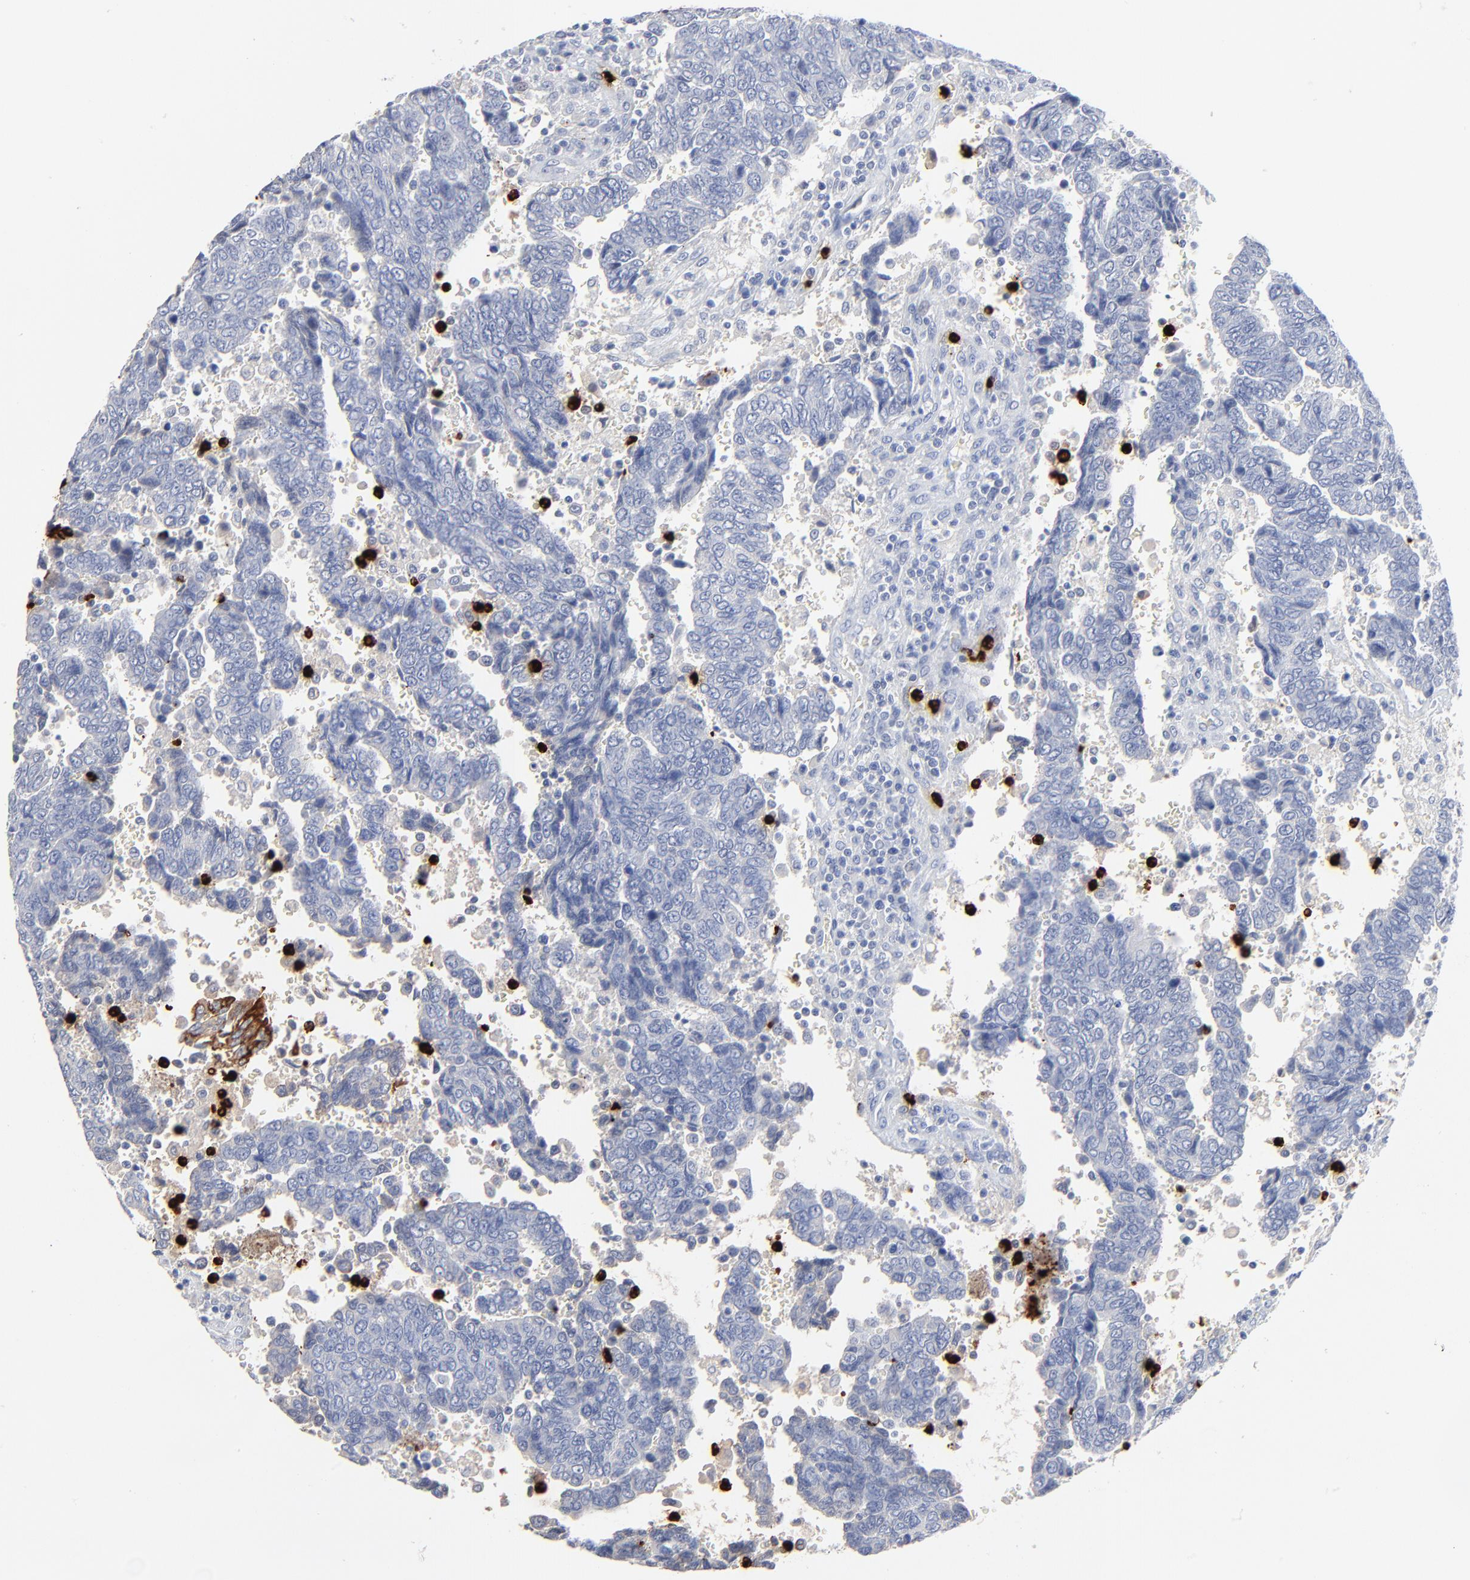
{"staining": {"intensity": "negative", "quantity": "none", "location": "none"}, "tissue": "urothelial cancer", "cell_type": "Tumor cells", "image_type": "cancer", "snomed": [{"axis": "morphology", "description": "Urothelial carcinoma, High grade"}, {"axis": "topography", "description": "Urinary bladder"}], "caption": "Immunohistochemistry (IHC) micrograph of neoplastic tissue: human urothelial cancer stained with DAB shows no significant protein staining in tumor cells.", "gene": "LCN2", "patient": {"sex": "male", "age": 86}}